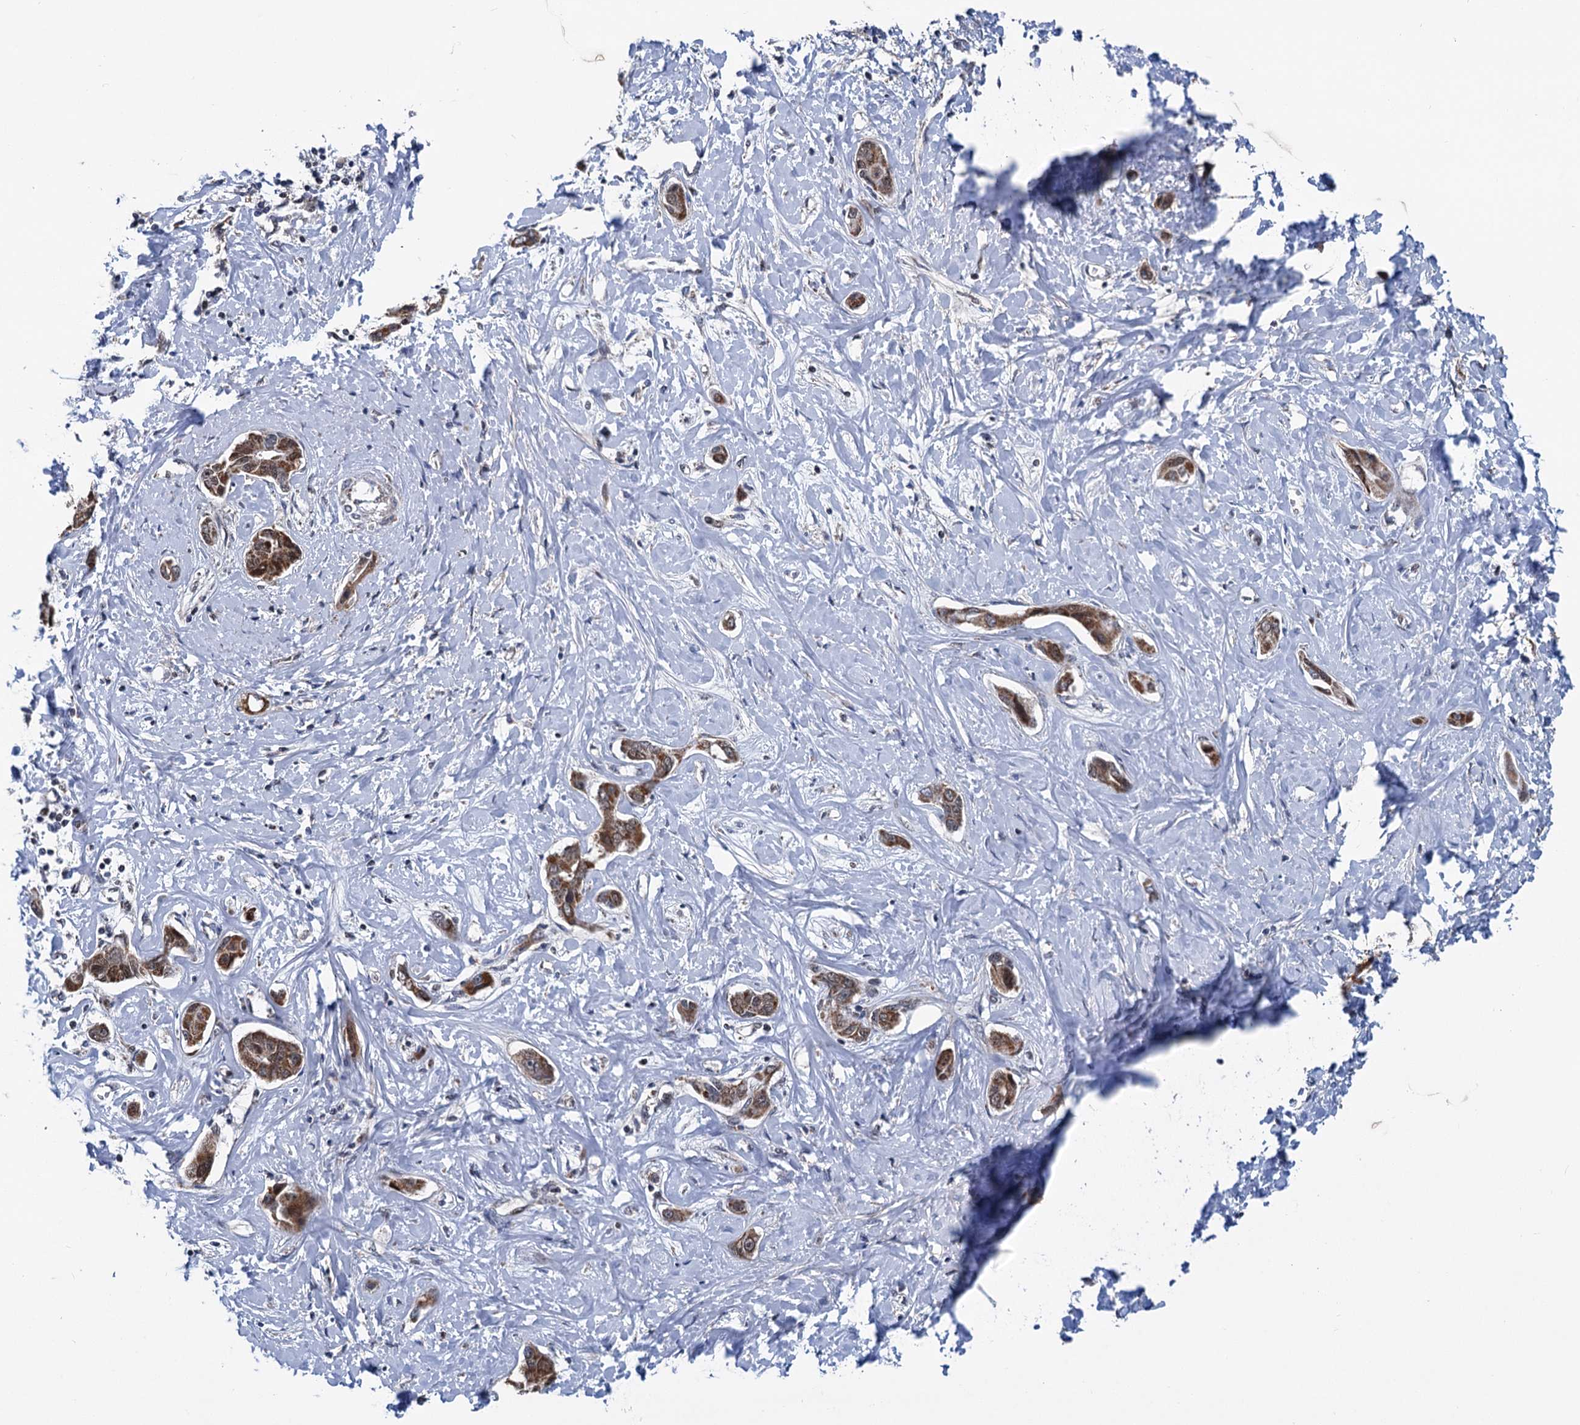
{"staining": {"intensity": "moderate", "quantity": ">75%", "location": "cytoplasmic/membranous,nuclear"}, "tissue": "liver cancer", "cell_type": "Tumor cells", "image_type": "cancer", "snomed": [{"axis": "morphology", "description": "Cholangiocarcinoma"}, {"axis": "topography", "description": "Liver"}], "caption": "Liver cancer (cholangiocarcinoma) stained with a brown dye displays moderate cytoplasmic/membranous and nuclear positive positivity in approximately >75% of tumor cells.", "gene": "MORN3", "patient": {"sex": "male", "age": 59}}